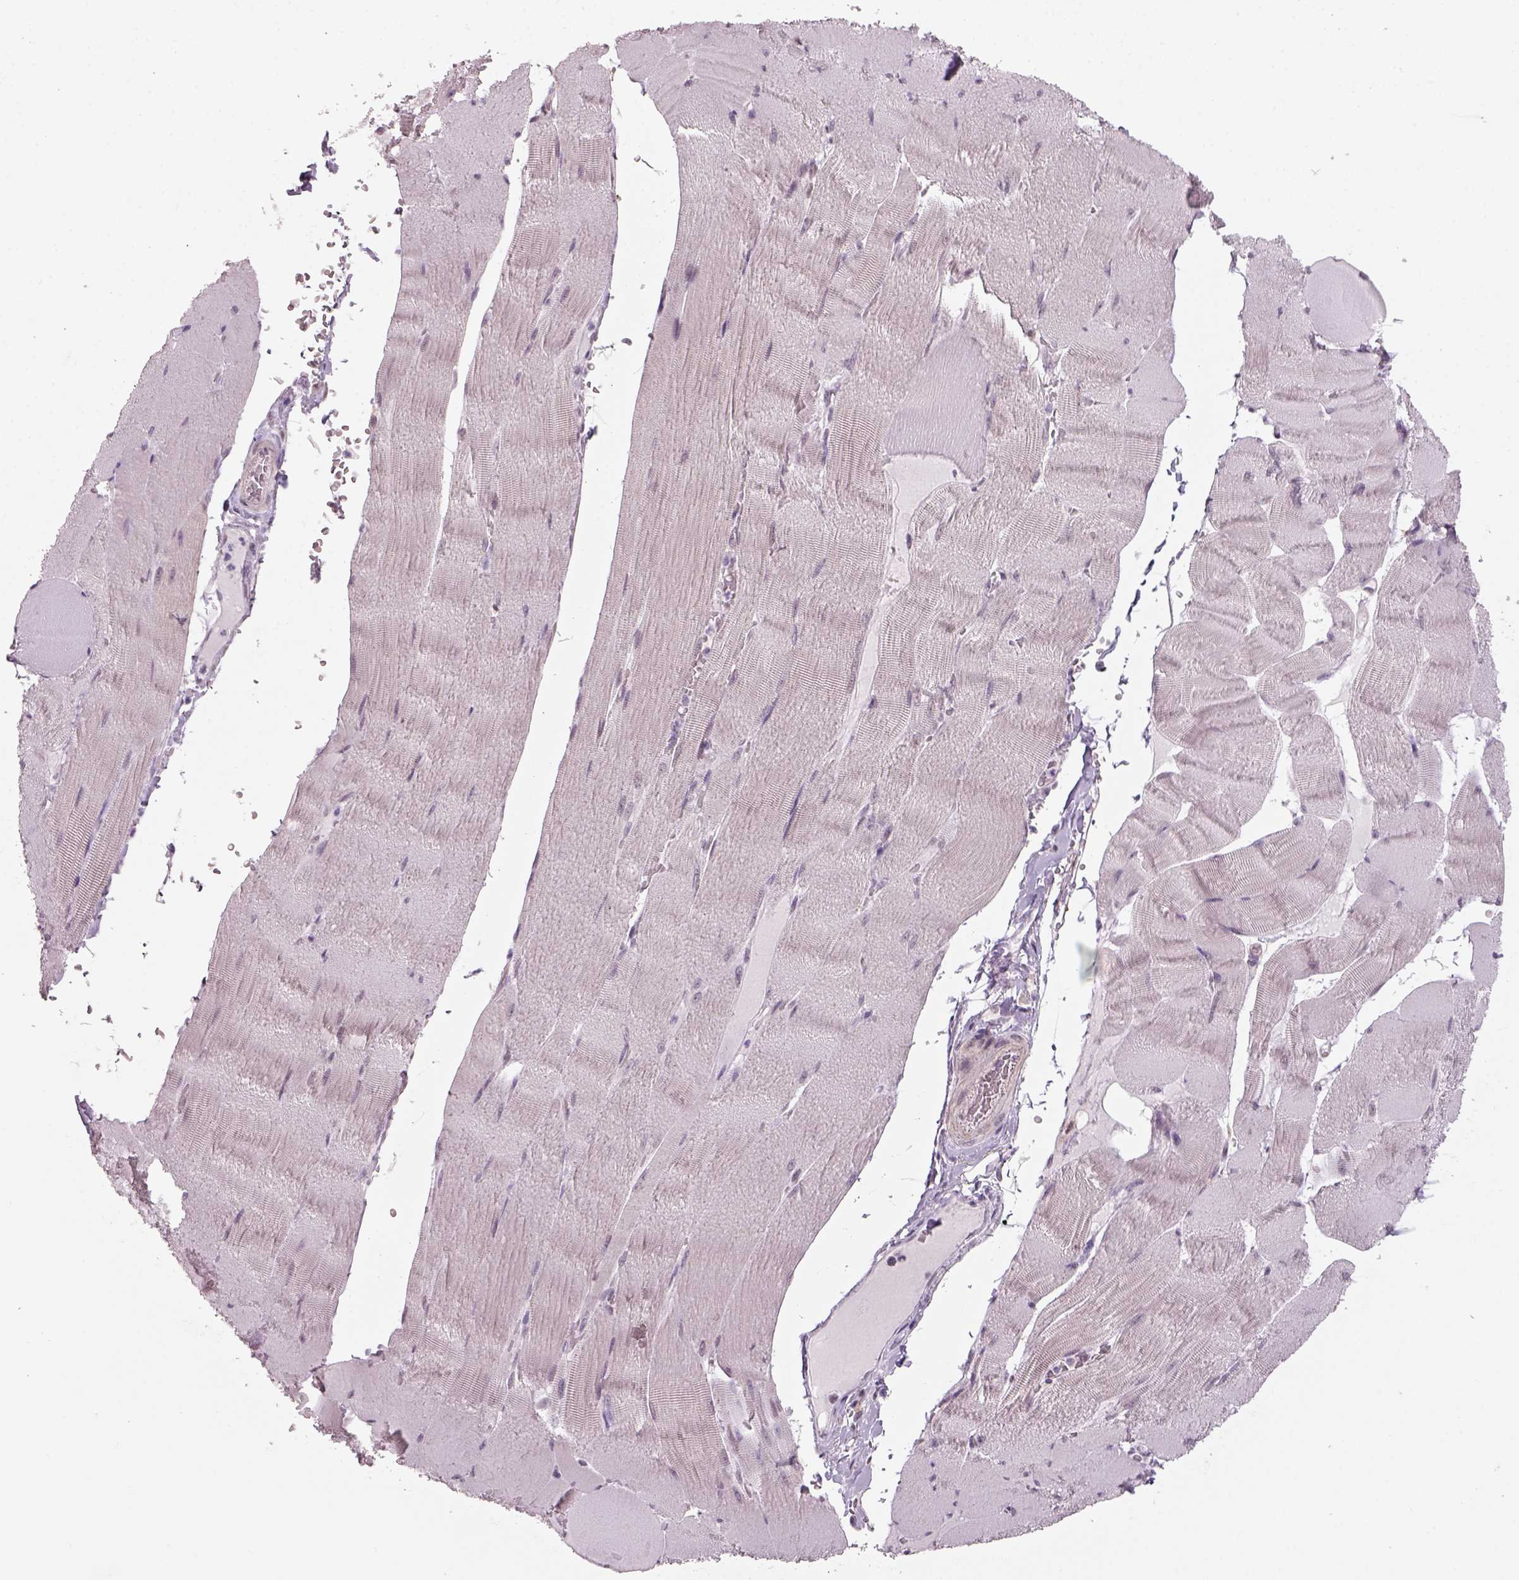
{"staining": {"intensity": "negative", "quantity": "none", "location": "none"}, "tissue": "skeletal muscle", "cell_type": "Myocytes", "image_type": "normal", "snomed": [{"axis": "morphology", "description": "Normal tissue, NOS"}, {"axis": "topography", "description": "Skeletal muscle"}], "caption": "IHC micrograph of benign human skeletal muscle stained for a protein (brown), which shows no staining in myocytes.", "gene": "NAT8B", "patient": {"sex": "male", "age": 56}}